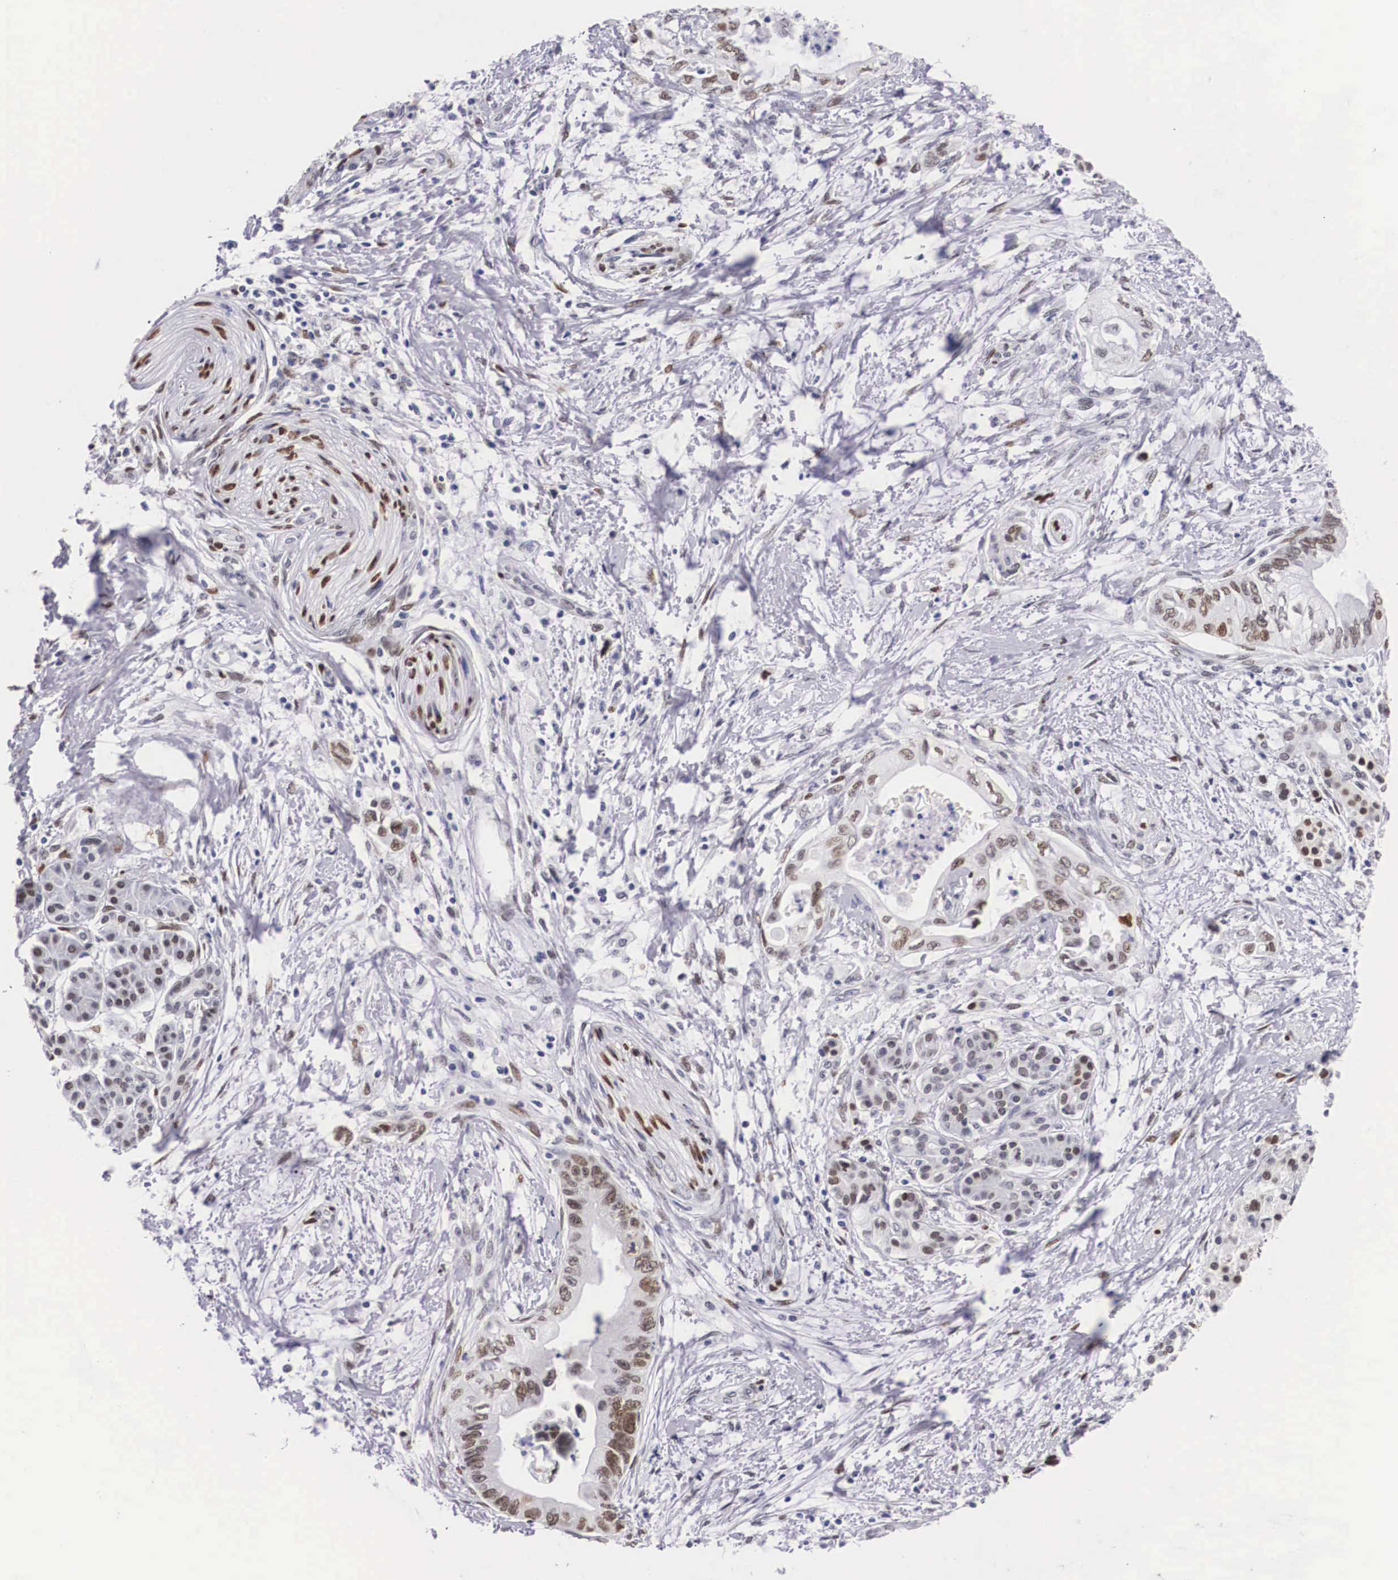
{"staining": {"intensity": "moderate", "quantity": "25%-75%", "location": "nuclear"}, "tissue": "pancreatic cancer", "cell_type": "Tumor cells", "image_type": "cancer", "snomed": [{"axis": "morphology", "description": "Adenocarcinoma, NOS"}, {"axis": "topography", "description": "Pancreas"}], "caption": "This micrograph shows immunohistochemistry staining of human pancreatic cancer, with medium moderate nuclear expression in about 25%-75% of tumor cells.", "gene": "KHDRBS3", "patient": {"sex": "female", "age": 66}}